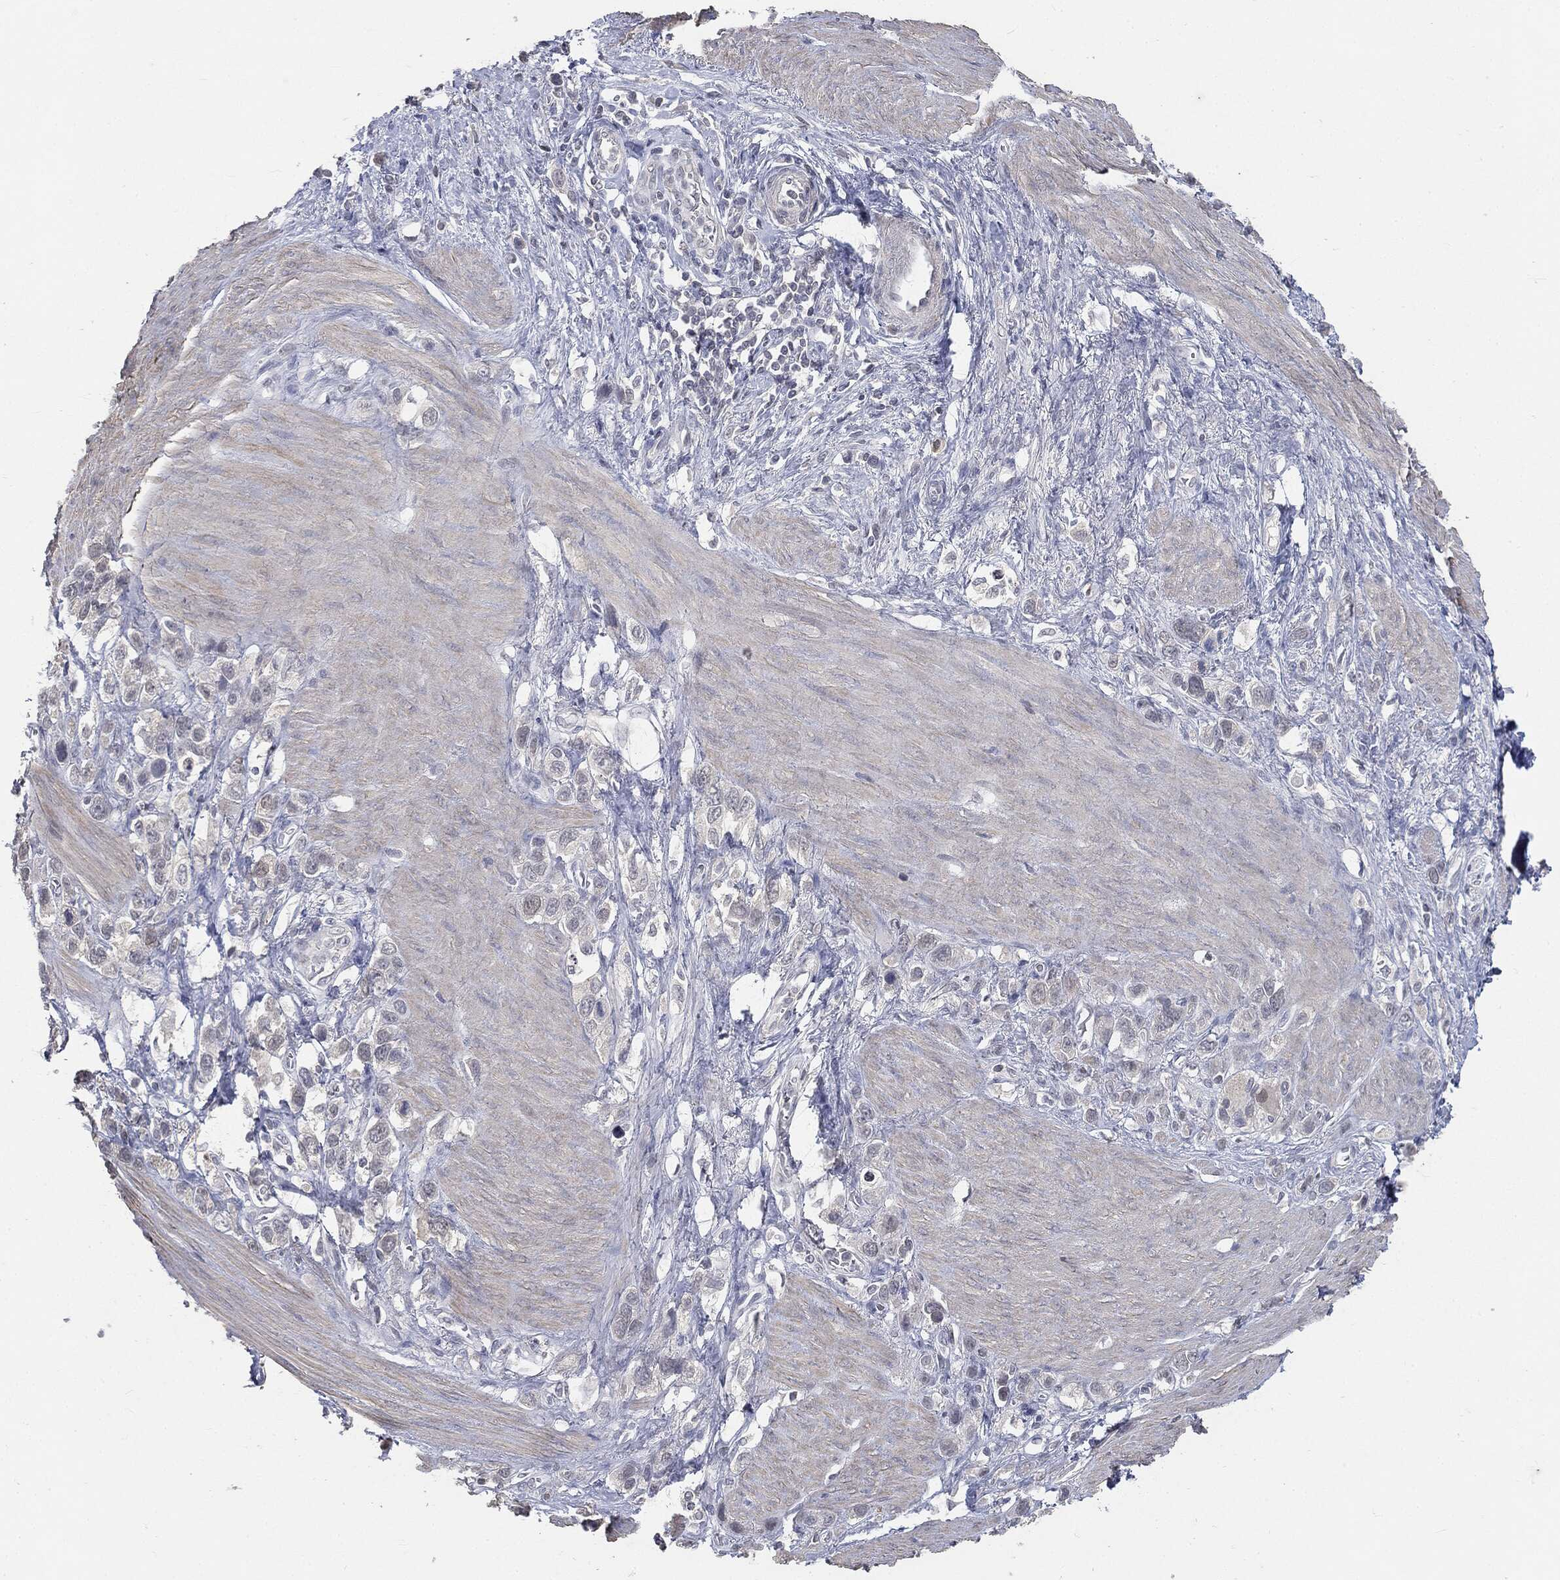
{"staining": {"intensity": "negative", "quantity": "none", "location": "none"}, "tissue": "stomach cancer", "cell_type": "Tumor cells", "image_type": "cancer", "snomed": [{"axis": "morphology", "description": "Adenocarcinoma, NOS"}, {"axis": "topography", "description": "Stomach"}], "caption": "The micrograph reveals no significant positivity in tumor cells of adenocarcinoma (stomach).", "gene": "SLC2A2", "patient": {"sex": "female", "age": 65}}